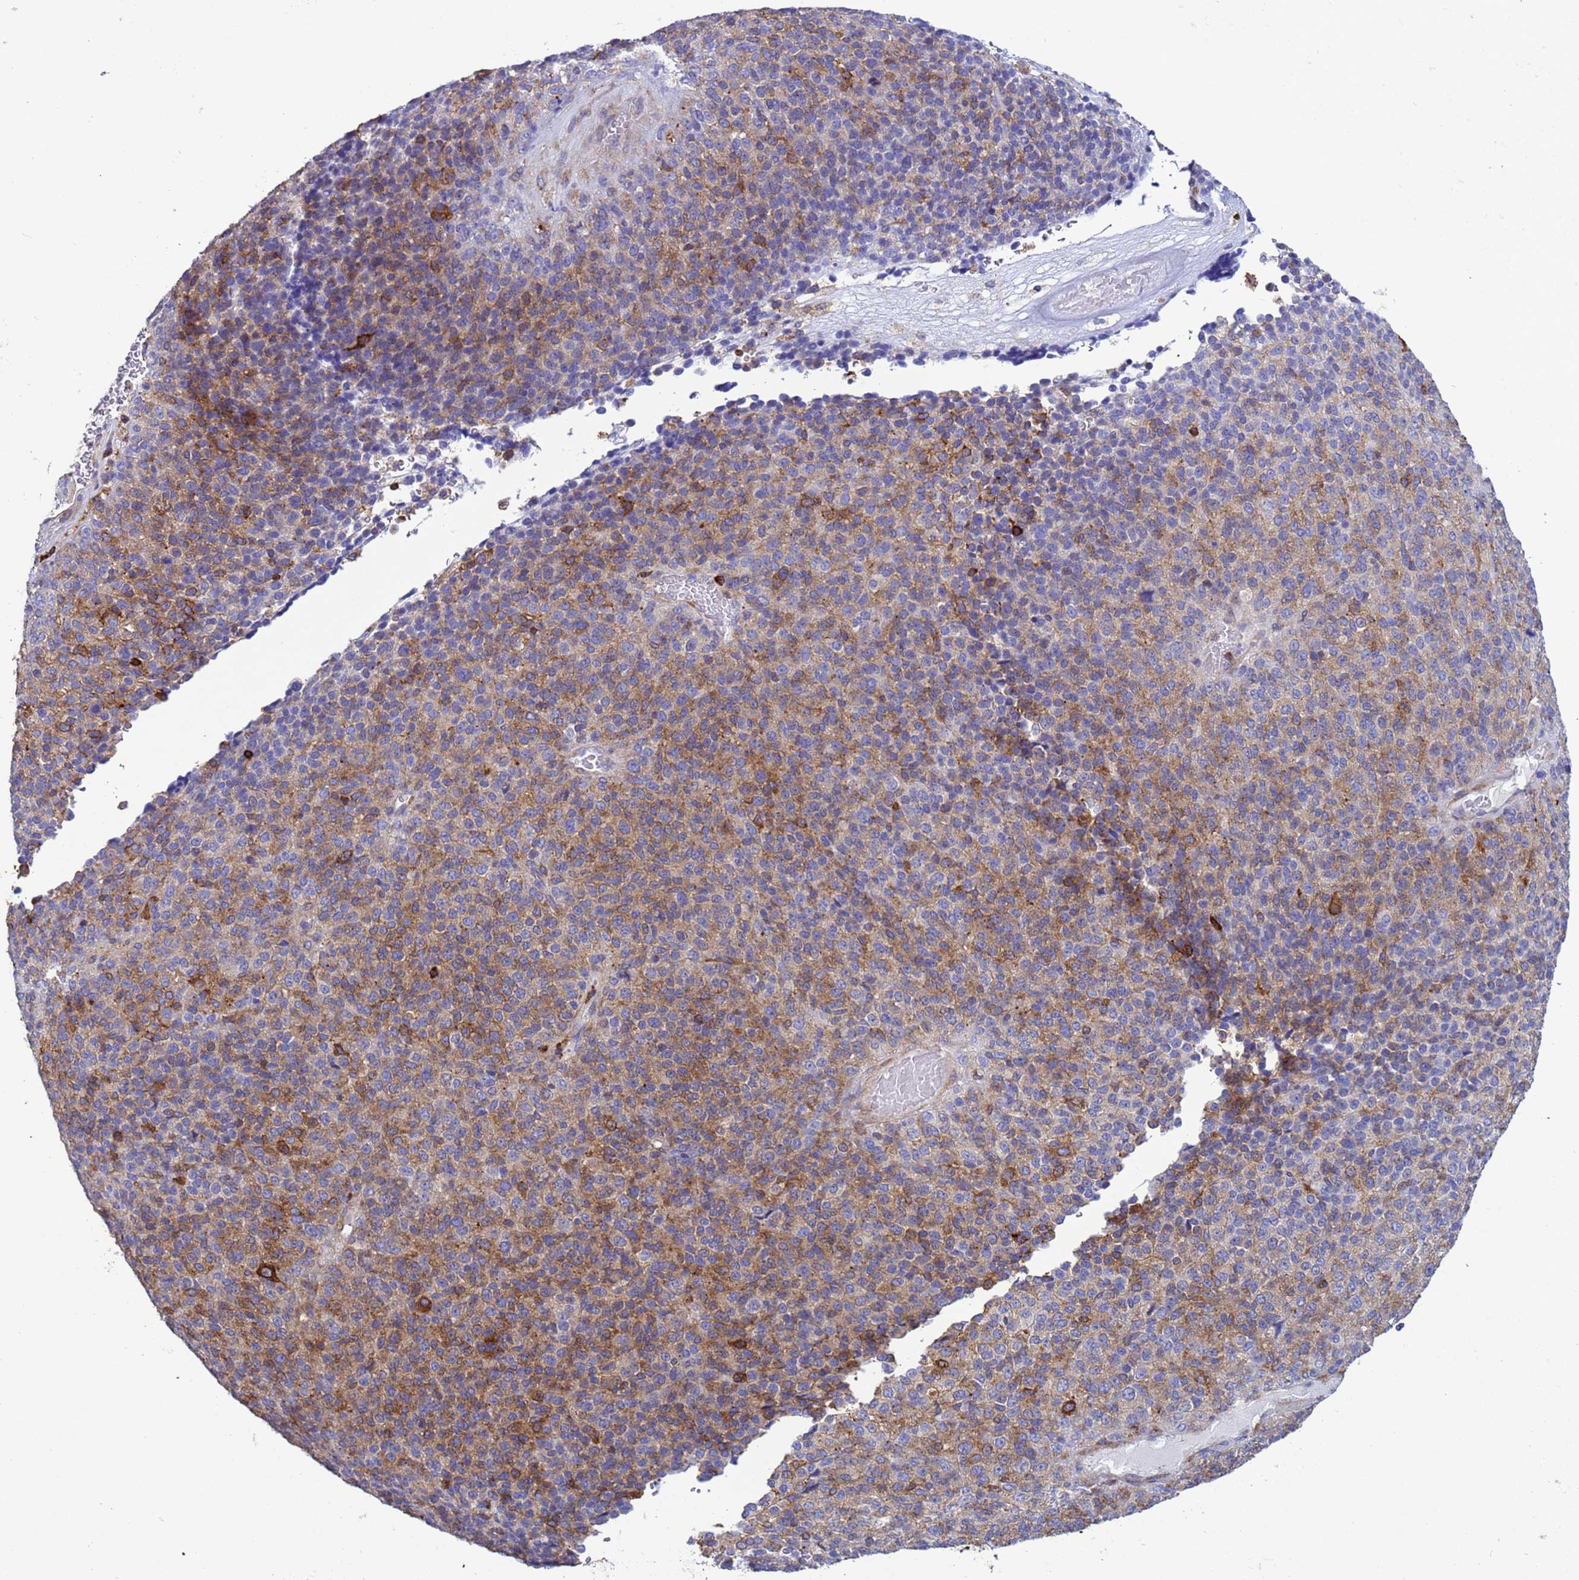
{"staining": {"intensity": "moderate", "quantity": "25%-75%", "location": "cytoplasmic/membranous"}, "tissue": "melanoma", "cell_type": "Tumor cells", "image_type": "cancer", "snomed": [{"axis": "morphology", "description": "Malignant melanoma, Metastatic site"}, {"axis": "topography", "description": "Brain"}], "caption": "High-power microscopy captured an immunohistochemistry micrograph of melanoma, revealing moderate cytoplasmic/membranous positivity in about 25%-75% of tumor cells.", "gene": "EZR", "patient": {"sex": "female", "age": 56}}